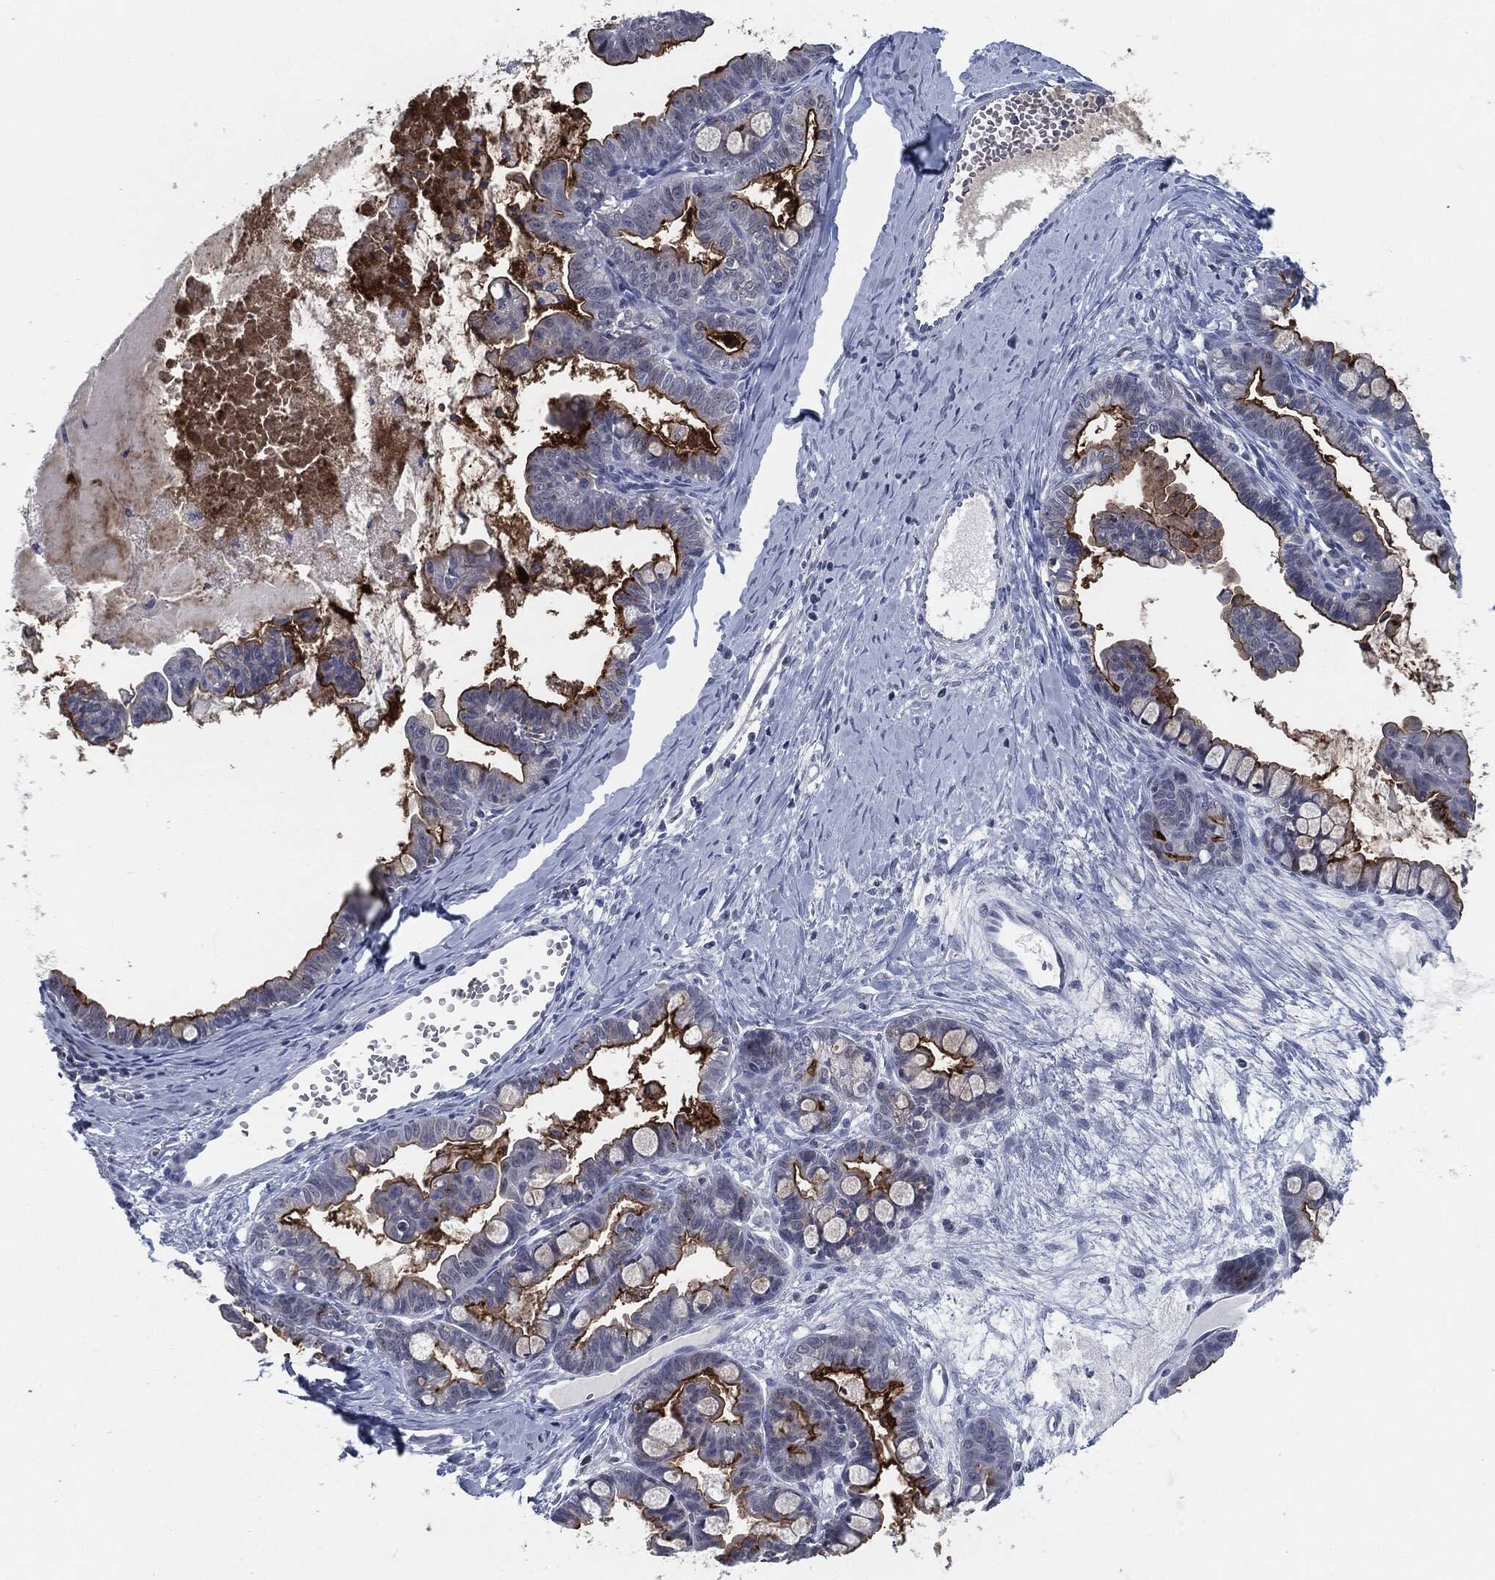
{"staining": {"intensity": "strong", "quantity": "25%-75%", "location": "cytoplasmic/membranous"}, "tissue": "ovarian cancer", "cell_type": "Tumor cells", "image_type": "cancer", "snomed": [{"axis": "morphology", "description": "Cystadenocarcinoma, mucinous, NOS"}, {"axis": "topography", "description": "Ovary"}], "caption": "Immunohistochemistry of human ovarian cancer exhibits high levels of strong cytoplasmic/membranous positivity in about 25%-75% of tumor cells. (DAB (3,3'-diaminobenzidine) IHC with brightfield microscopy, high magnification).", "gene": "PROM1", "patient": {"sex": "female", "age": 63}}